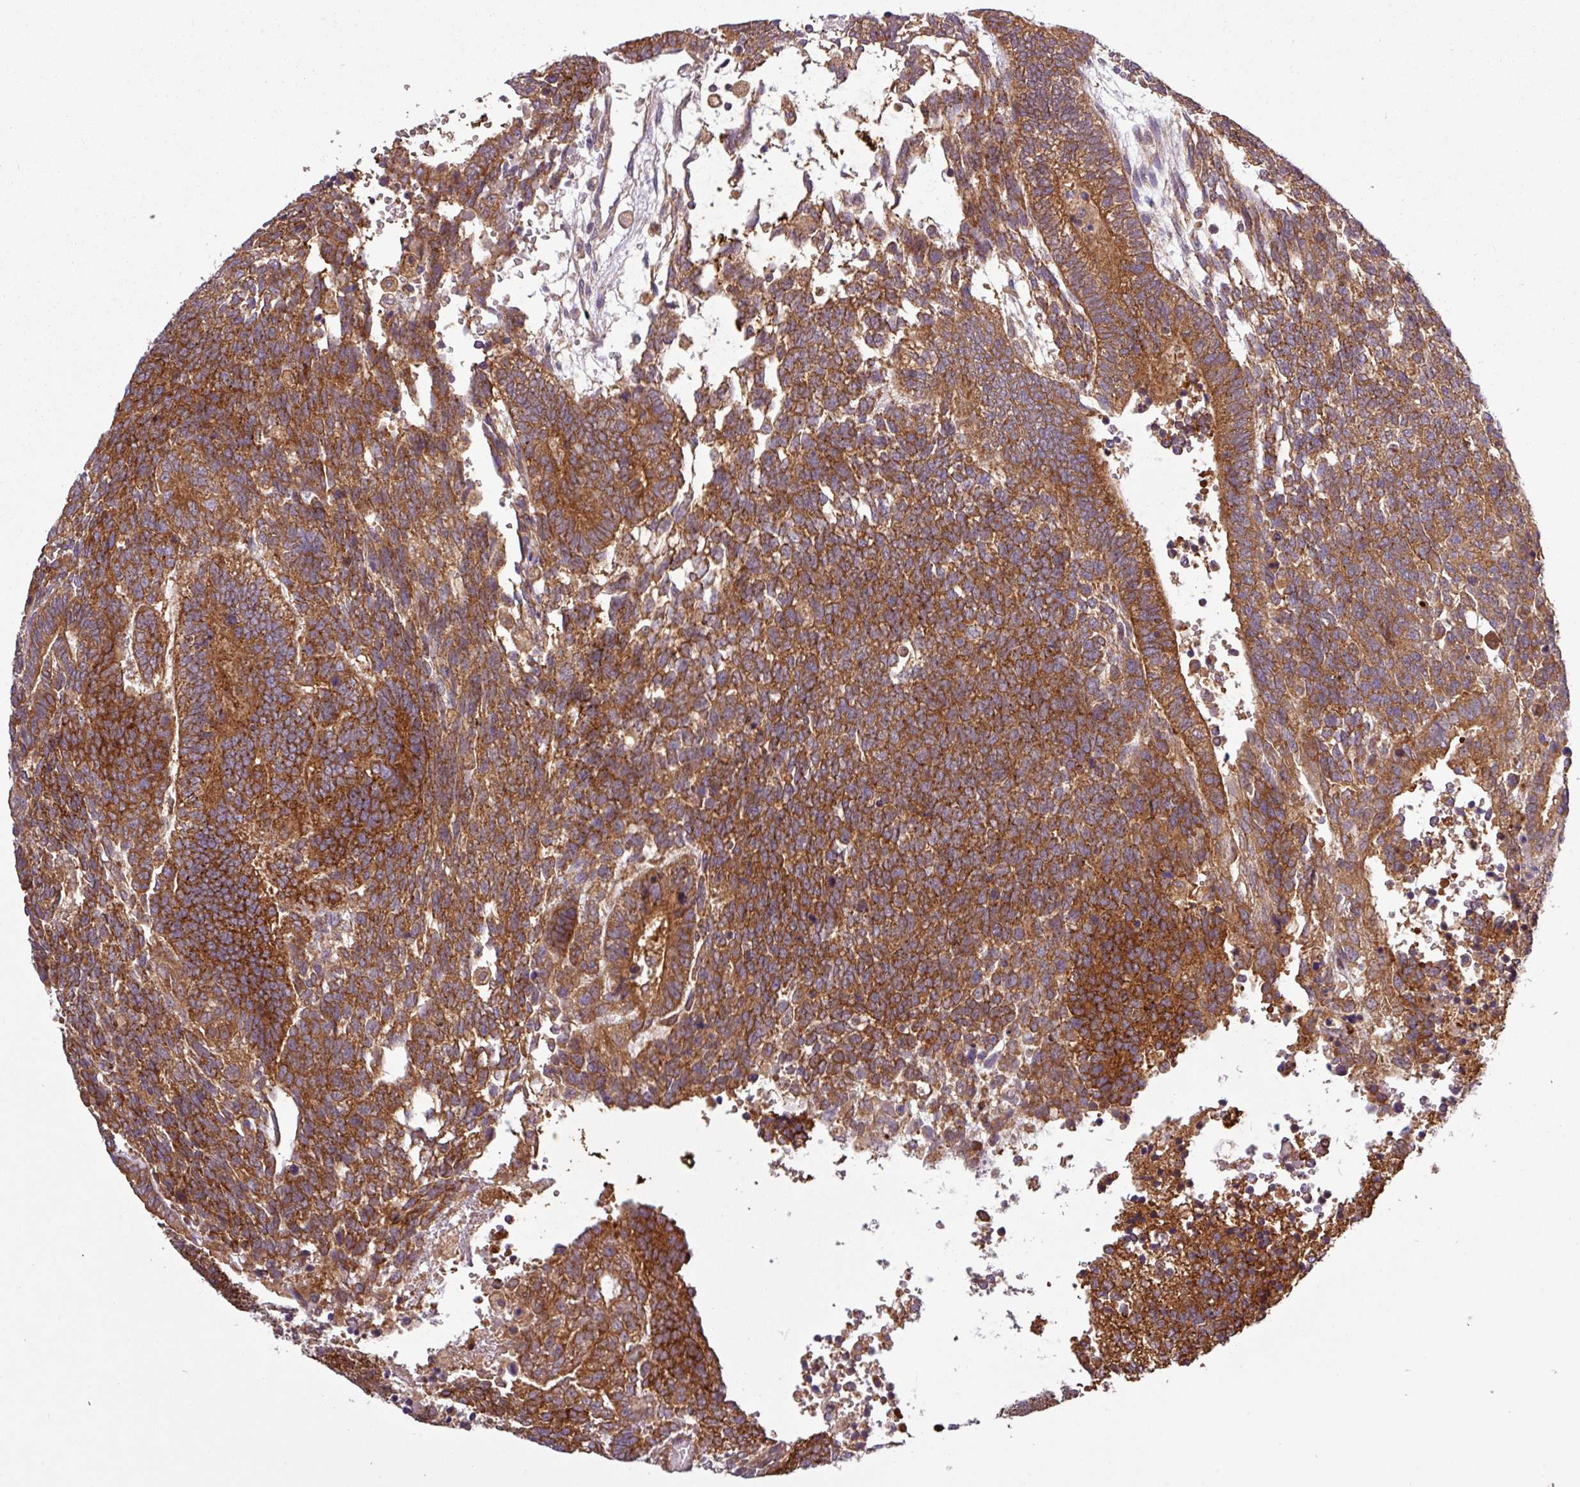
{"staining": {"intensity": "strong", "quantity": ">75%", "location": "cytoplasmic/membranous"}, "tissue": "testis cancer", "cell_type": "Tumor cells", "image_type": "cancer", "snomed": [{"axis": "morphology", "description": "Carcinoma, Embryonal, NOS"}, {"axis": "topography", "description": "Testis"}], "caption": "Human testis cancer (embryonal carcinoma) stained with a brown dye shows strong cytoplasmic/membranous positive expression in approximately >75% of tumor cells.", "gene": "SIRPB2", "patient": {"sex": "male", "age": 23}}